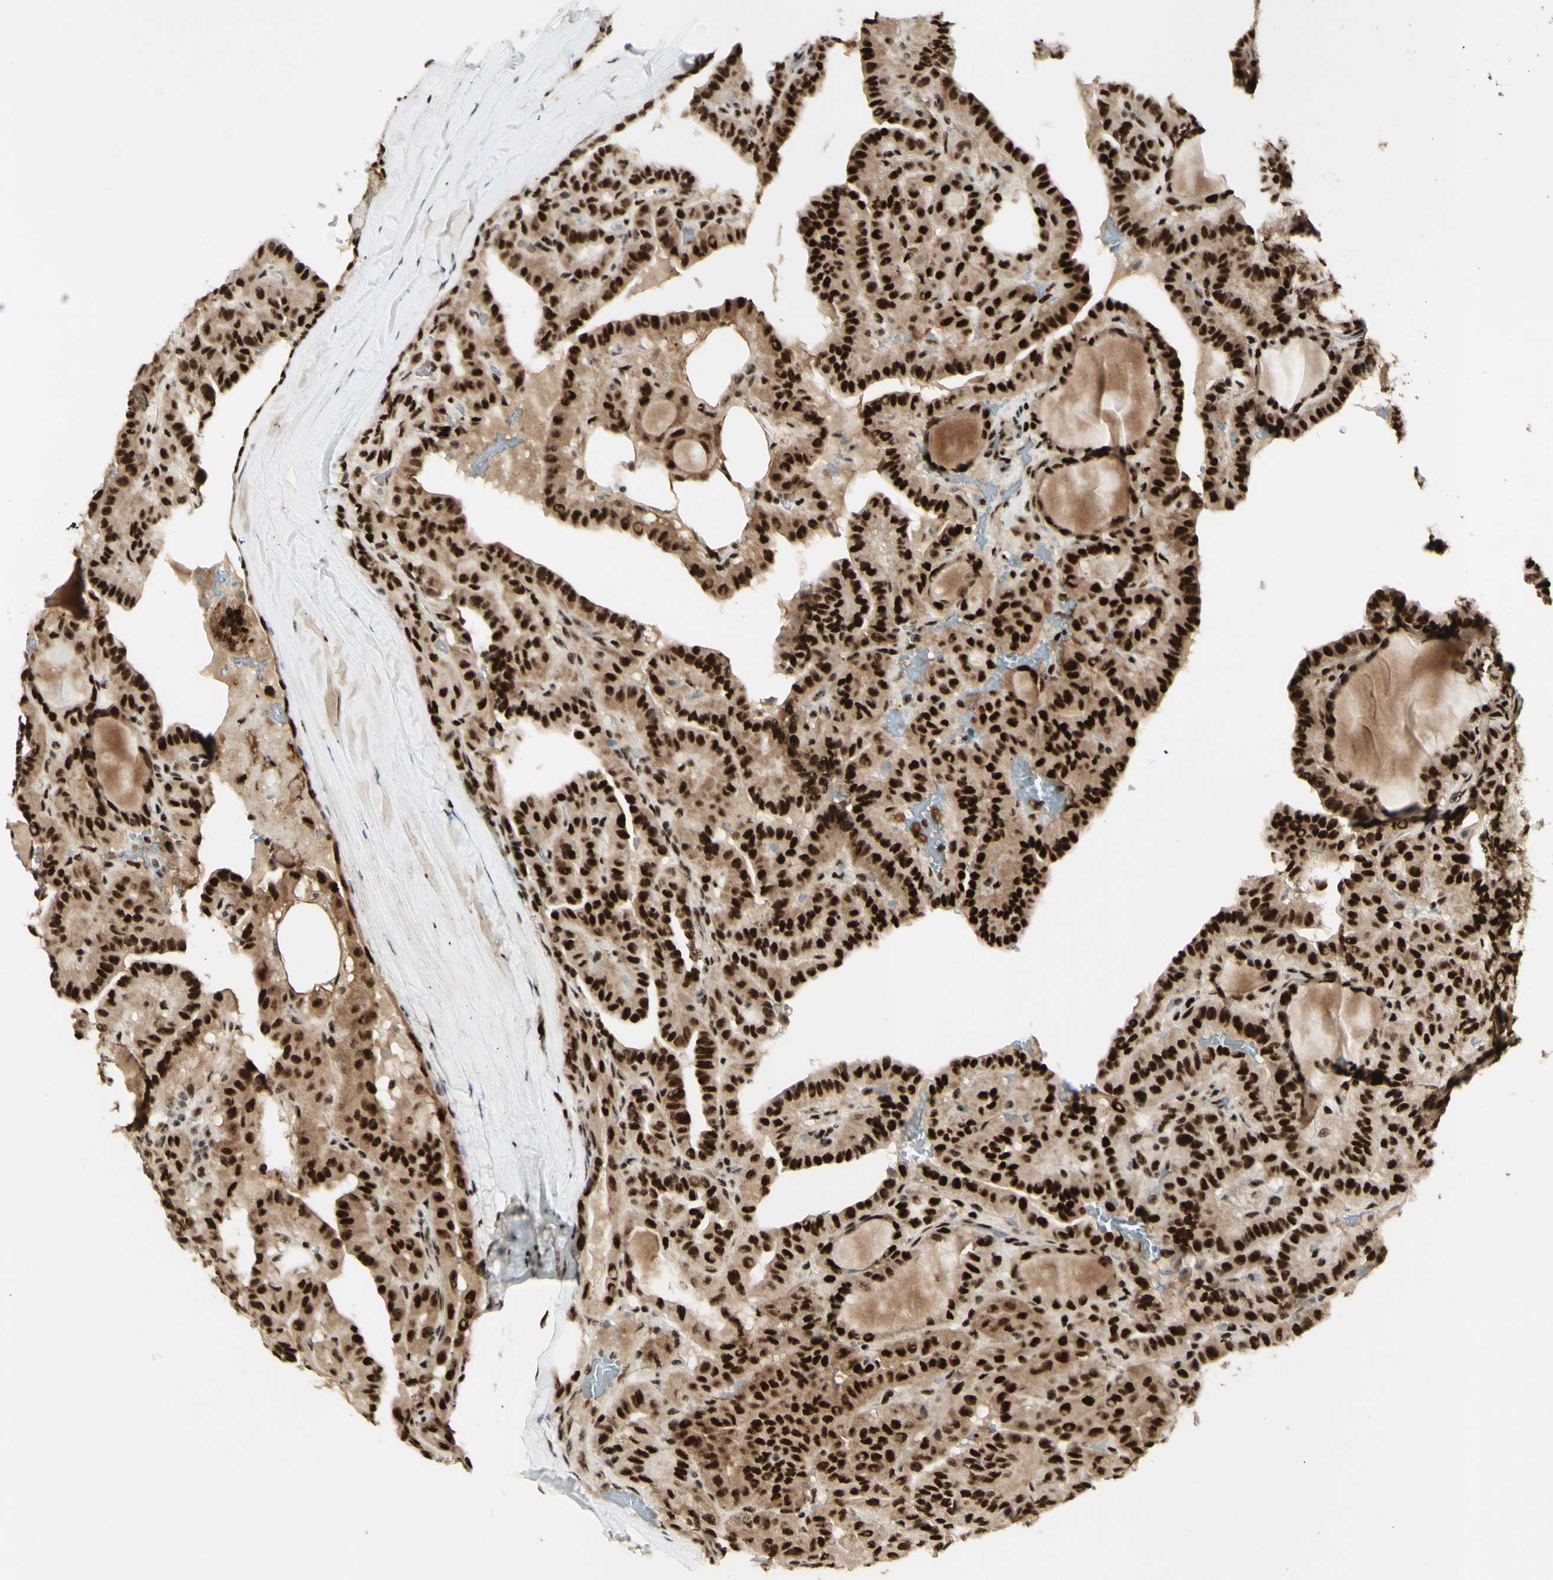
{"staining": {"intensity": "strong", "quantity": ">75%", "location": "cytoplasmic/membranous,nuclear"}, "tissue": "head and neck cancer", "cell_type": "Tumor cells", "image_type": "cancer", "snomed": [{"axis": "morphology", "description": "Squamous cell carcinoma, NOS"}, {"axis": "topography", "description": "Oral tissue"}, {"axis": "topography", "description": "Head-Neck"}], "caption": "High-magnification brightfield microscopy of head and neck cancer (squamous cell carcinoma) stained with DAB (brown) and counterstained with hematoxylin (blue). tumor cells exhibit strong cytoplasmic/membranous and nuclear expression is seen in about>75% of cells.", "gene": "DHX9", "patient": {"sex": "female", "age": 50}}